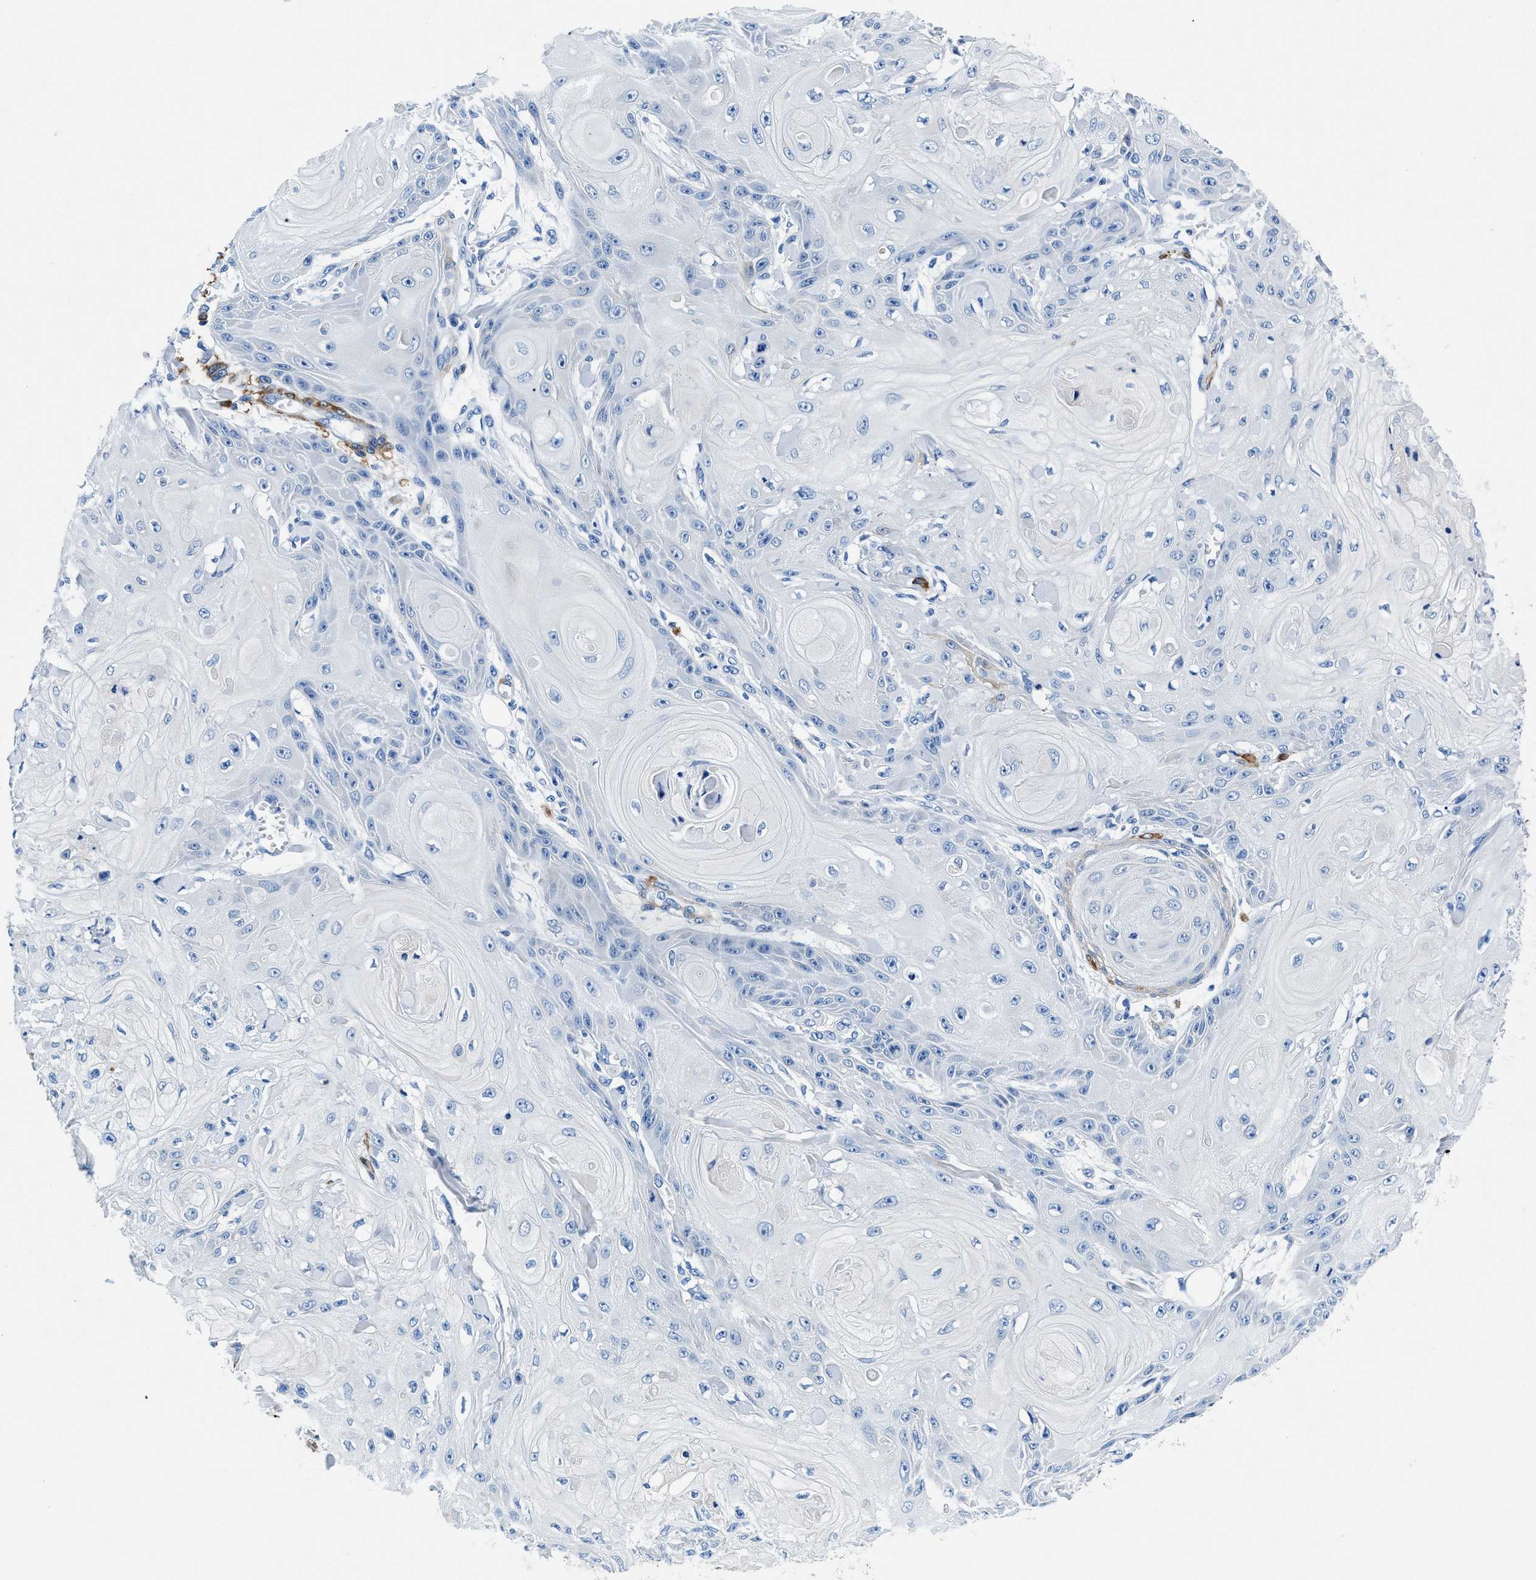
{"staining": {"intensity": "negative", "quantity": "none", "location": "none"}, "tissue": "skin cancer", "cell_type": "Tumor cells", "image_type": "cancer", "snomed": [{"axis": "morphology", "description": "Squamous cell carcinoma, NOS"}, {"axis": "topography", "description": "Skin"}], "caption": "DAB (3,3'-diaminobenzidine) immunohistochemical staining of human skin cancer reveals no significant positivity in tumor cells.", "gene": "TEX261", "patient": {"sex": "male", "age": 74}}